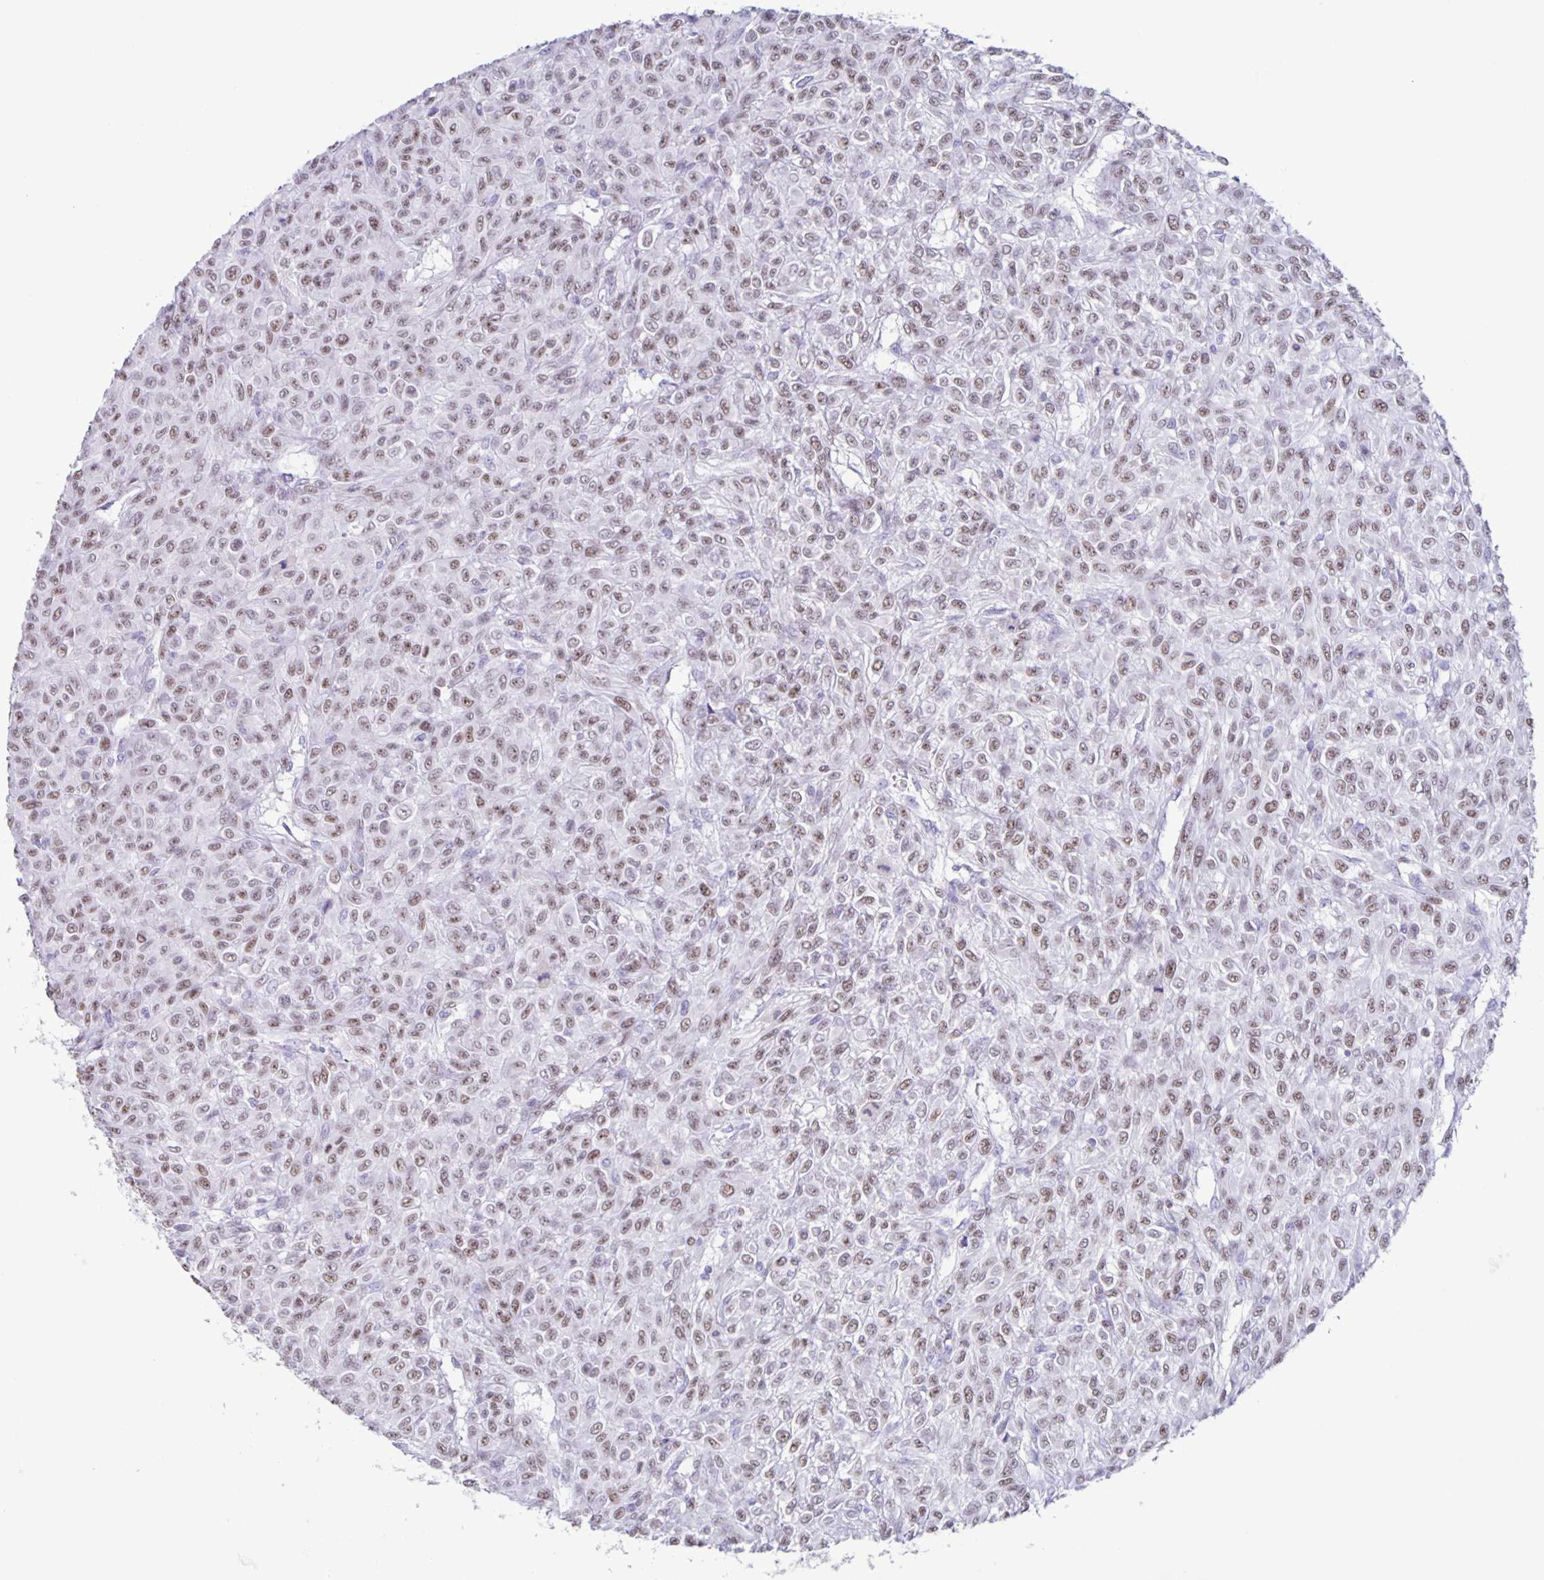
{"staining": {"intensity": "moderate", "quantity": ">75%", "location": "nuclear"}, "tissue": "renal cancer", "cell_type": "Tumor cells", "image_type": "cancer", "snomed": [{"axis": "morphology", "description": "Adenocarcinoma, NOS"}, {"axis": "topography", "description": "Kidney"}], "caption": "An IHC photomicrograph of neoplastic tissue is shown. Protein staining in brown shows moderate nuclear positivity in renal cancer (adenocarcinoma) within tumor cells.", "gene": "CT45A5", "patient": {"sex": "male", "age": 58}}